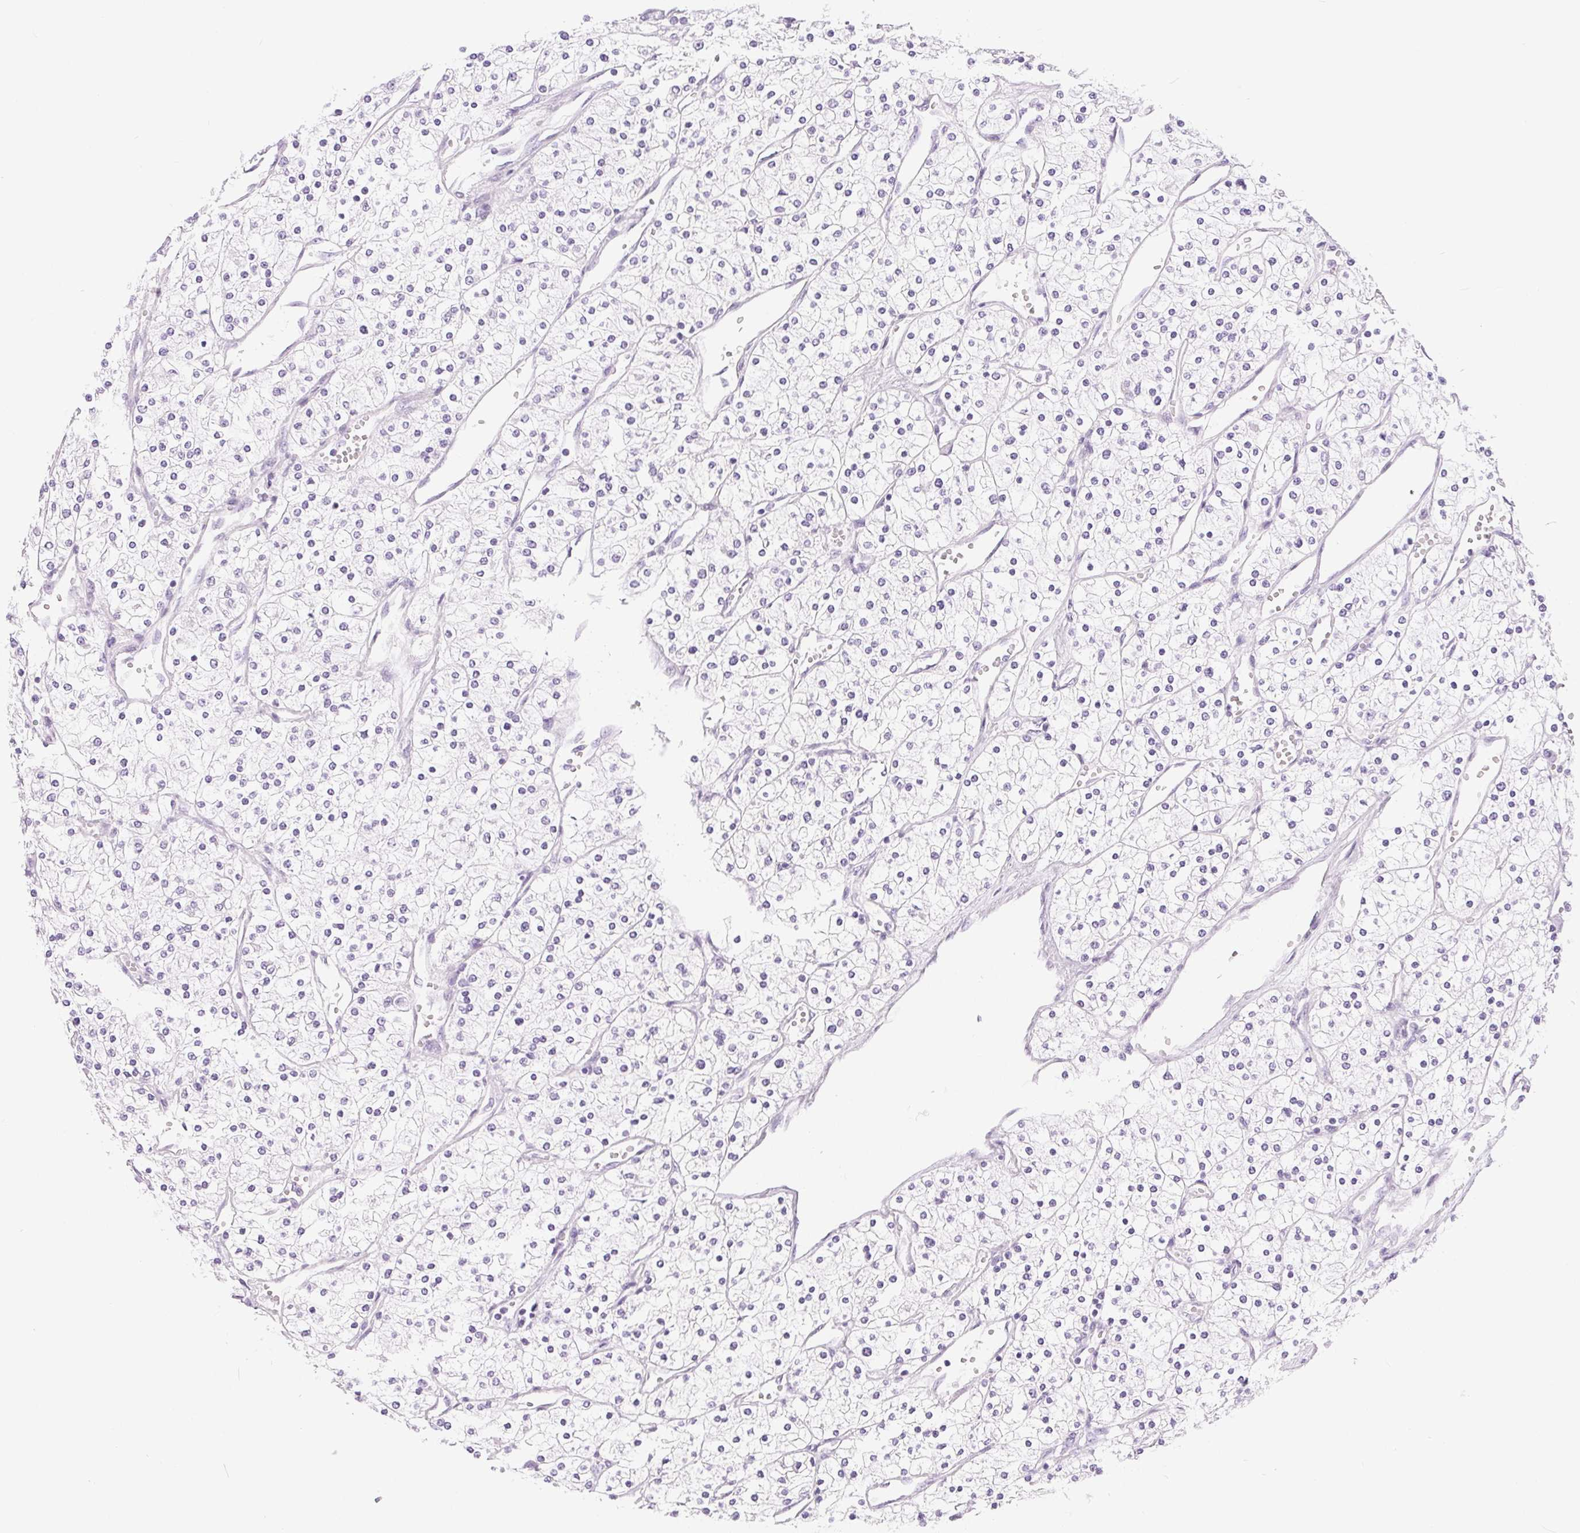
{"staining": {"intensity": "negative", "quantity": "none", "location": "none"}, "tissue": "renal cancer", "cell_type": "Tumor cells", "image_type": "cancer", "snomed": [{"axis": "morphology", "description": "Adenocarcinoma, NOS"}, {"axis": "topography", "description": "Kidney"}], "caption": "Renal adenocarcinoma stained for a protein using immunohistochemistry shows no expression tumor cells.", "gene": "XDH", "patient": {"sex": "male", "age": 80}}